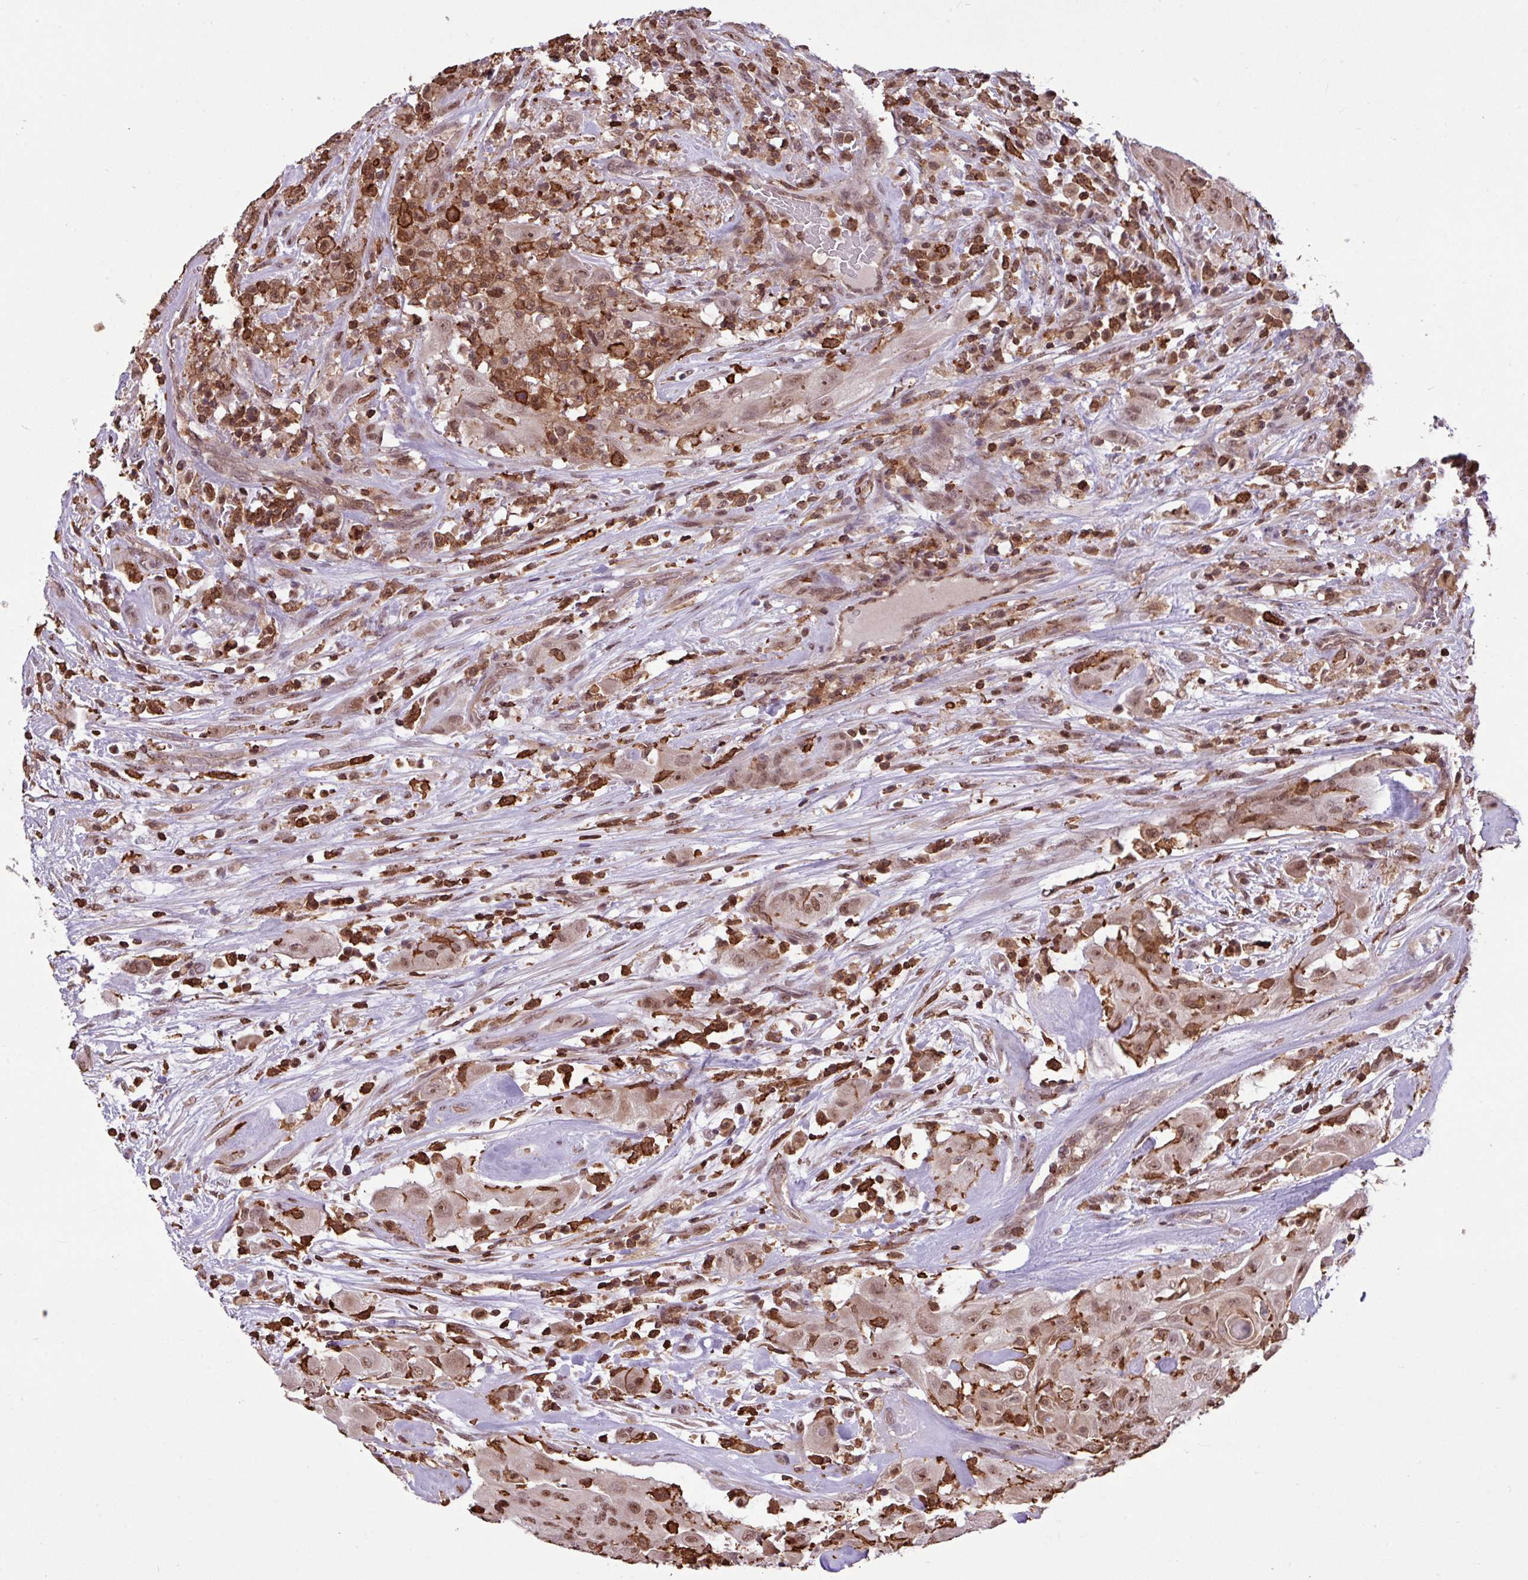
{"staining": {"intensity": "weak", "quantity": ">75%", "location": "nuclear"}, "tissue": "thyroid cancer", "cell_type": "Tumor cells", "image_type": "cancer", "snomed": [{"axis": "morphology", "description": "Papillary adenocarcinoma, NOS"}, {"axis": "topography", "description": "Thyroid gland"}], "caption": "Thyroid papillary adenocarcinoma tissue demonstrates weak nuclear staining in approximately >75% of tumor cells, visualized by immunohistochemistry.", "gene": "GON7", "patient": {"sex": "female", "age": 59}}